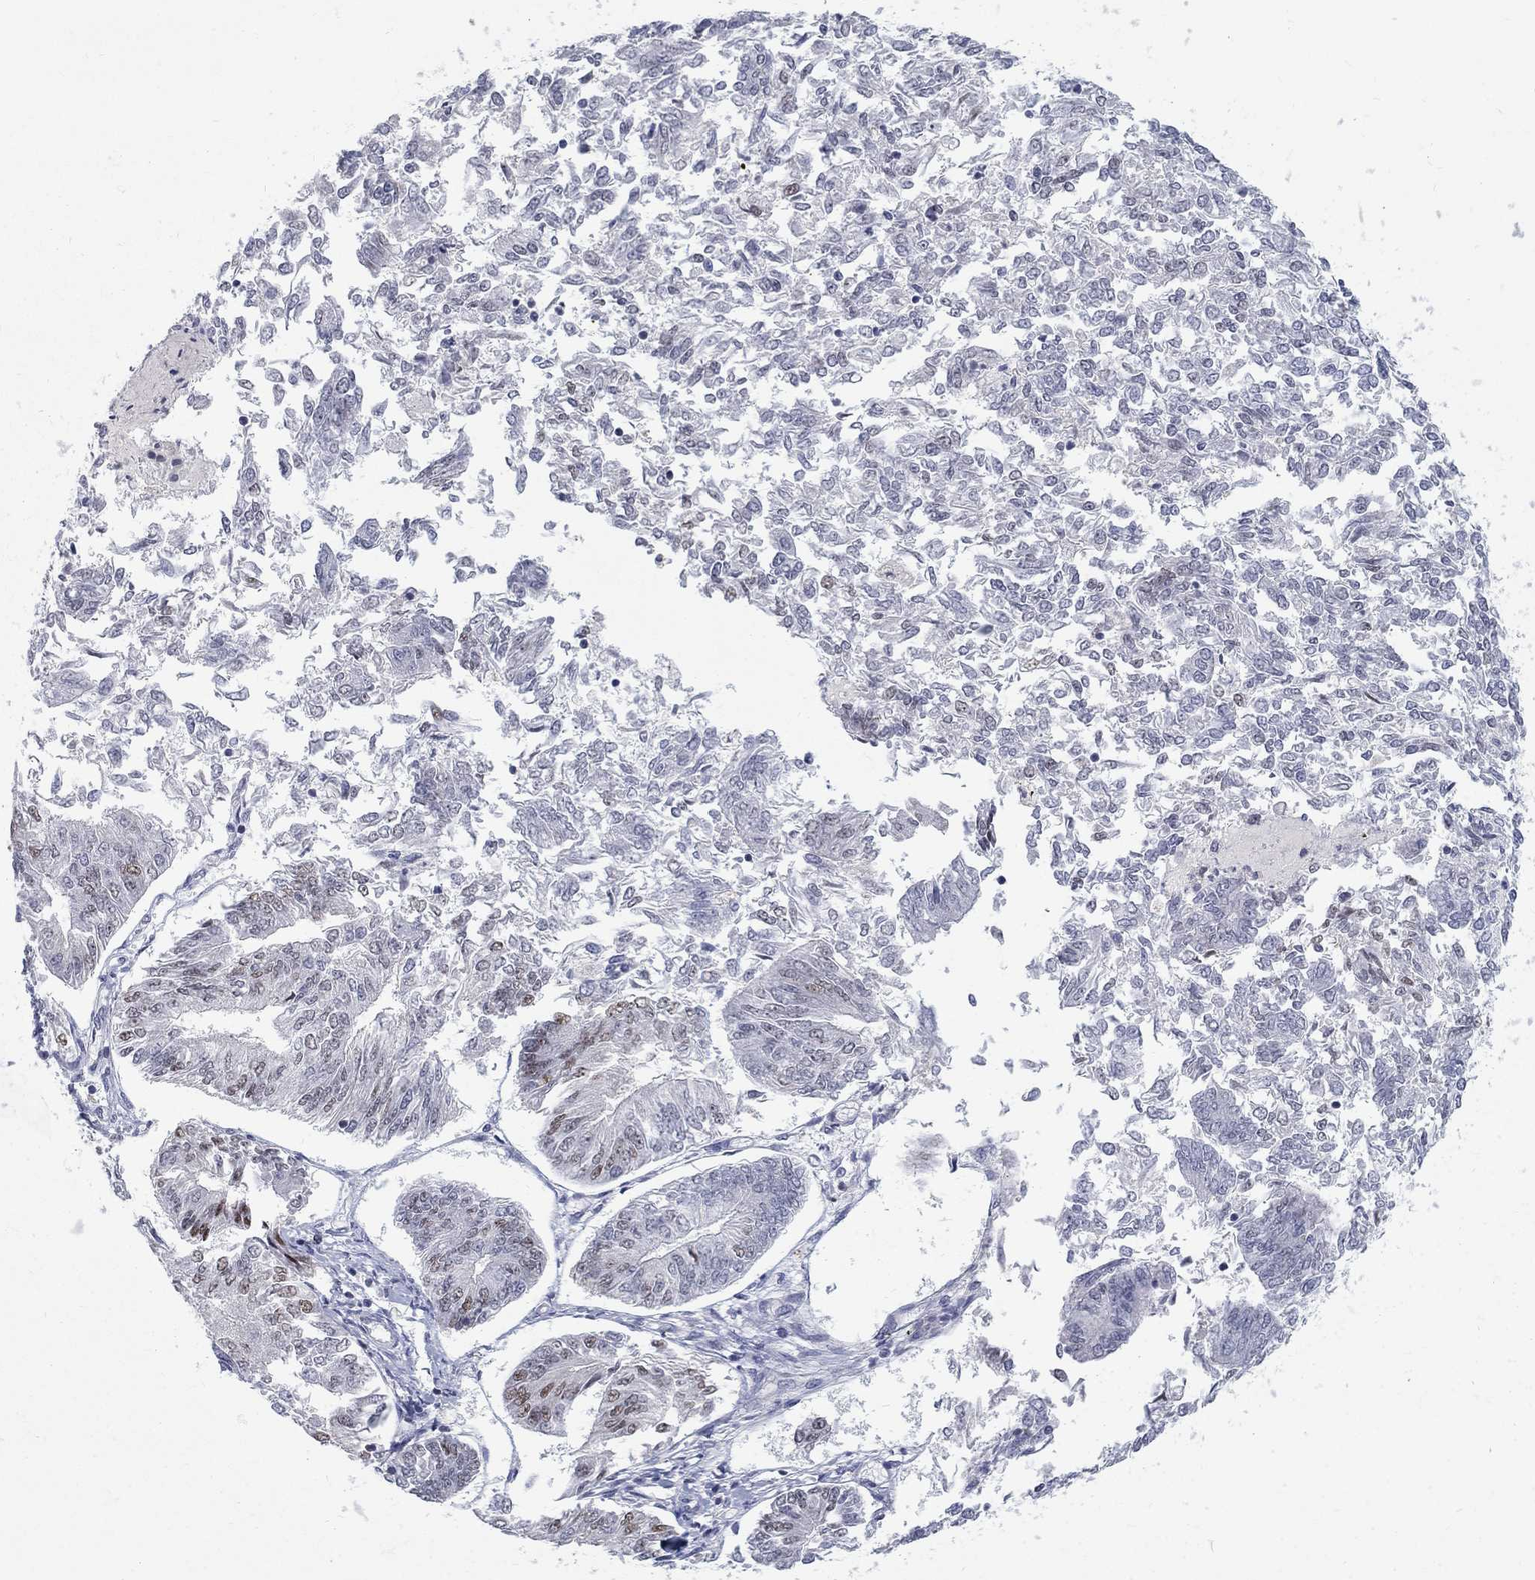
{"staining": {"intensity": "moderate", "quantity": "<25%", "location": "nuclear"}, "tissue": "endometrial cancer", "cell_type": "Tumor cells", "image_type": "cancer", "snomed": [{"axis": "morphology", "description": "Adenocarcinoma, NOS"}, {"axis": "topography", "description": "Endometrium"}], "caption": "Adenocarcinoma (endometrial) tissue displays moderate nuclear staining in about <25% of tumor cells, visualized by immunohistochemistry. The staining was performed using DAB (3,3'-diaminobenzidine), with brown indicating positive protein expression. Nuclei are stained blue with hematoxylin.", "gene": "GCFC2", "patient": {"sex": "female", "age": 58}}